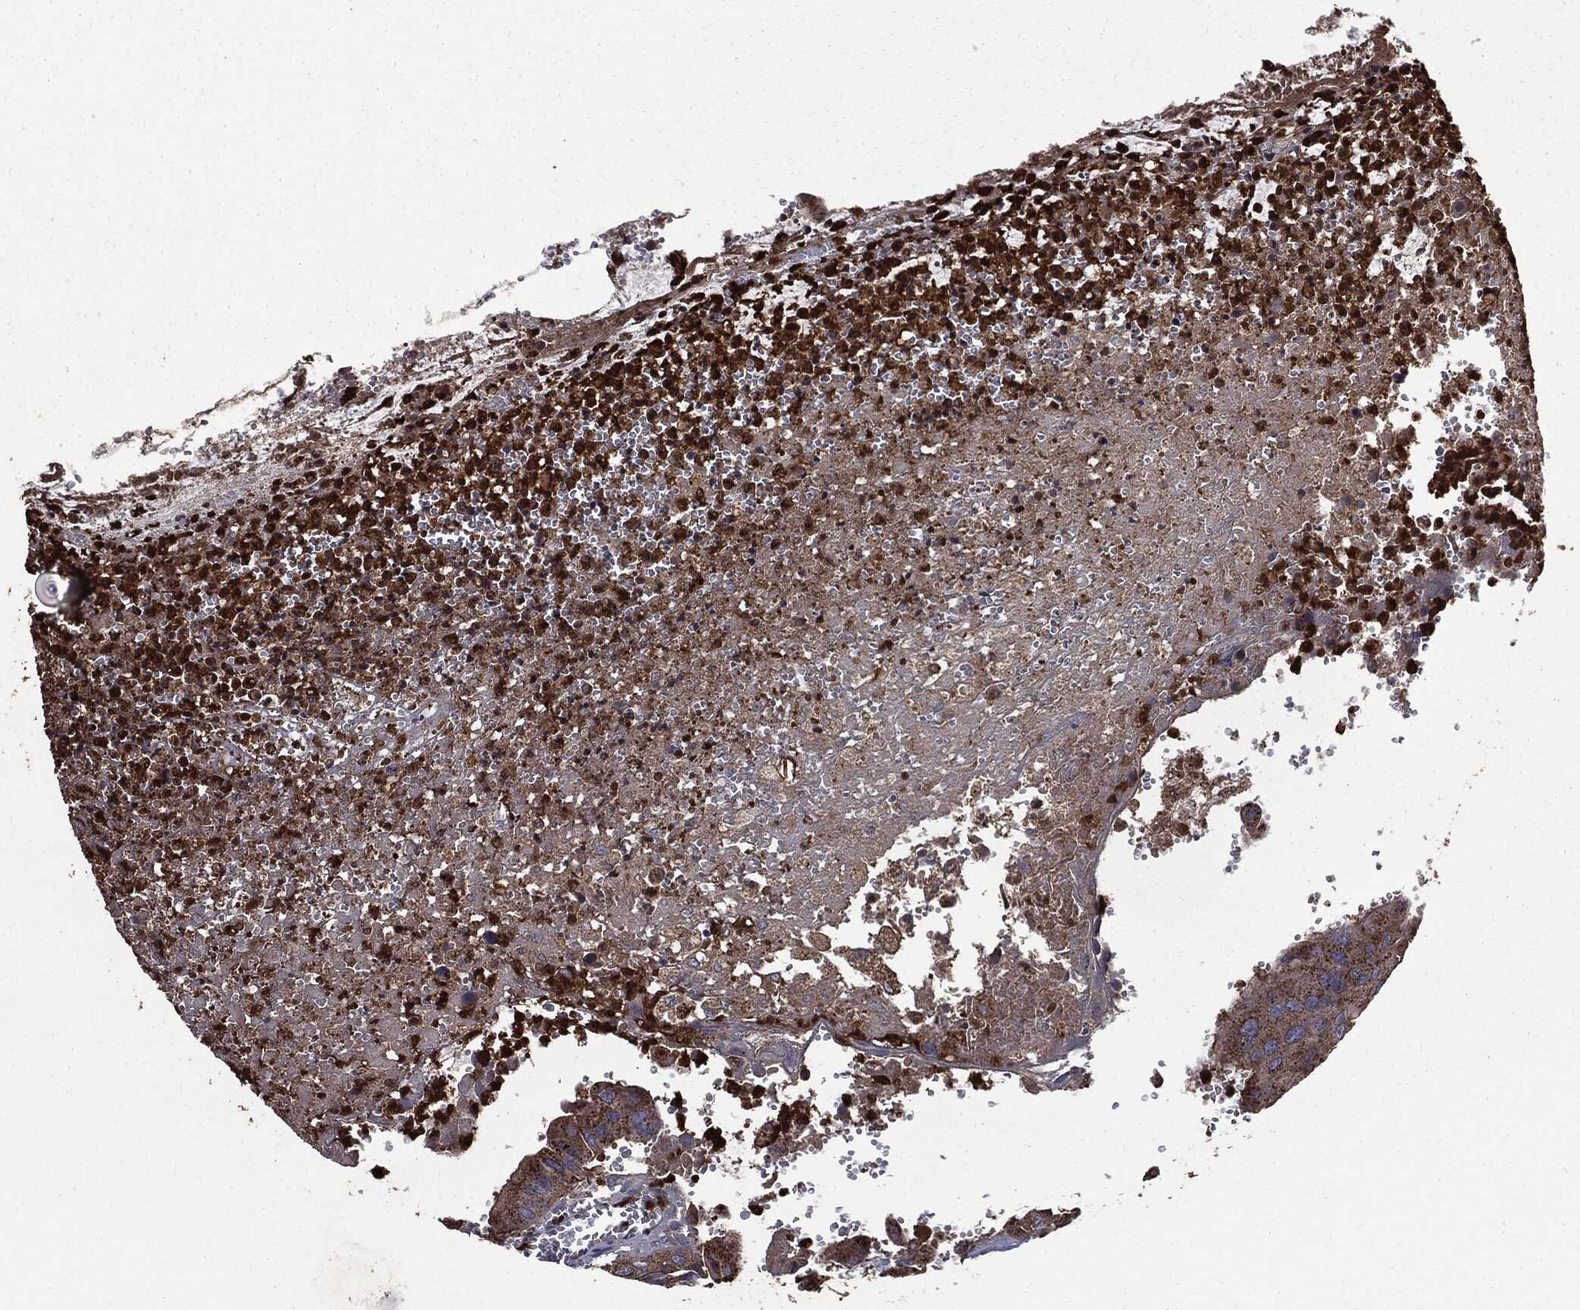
{"staining": {"intensity": "moderate", "quantity": ">75%", "location": "cytoplasmic/membranous"}, "tissue": "colorectal cancer", "cell_type": "Tumor cells", "image_type": "cancer", "snomed": [{"axis": "morphology", "description": "Adenocarcinoma, NOS"}, {"axis": "topography", "description": "Colon"}], "caption": "Adenocarcinoma (colorectal) tissue exhibits moderate cytoplasmic/membranous staining in about >75% of tumor cells", "gene": "PDCD6IP", "patient": {"sex": "female", "age": 78}}